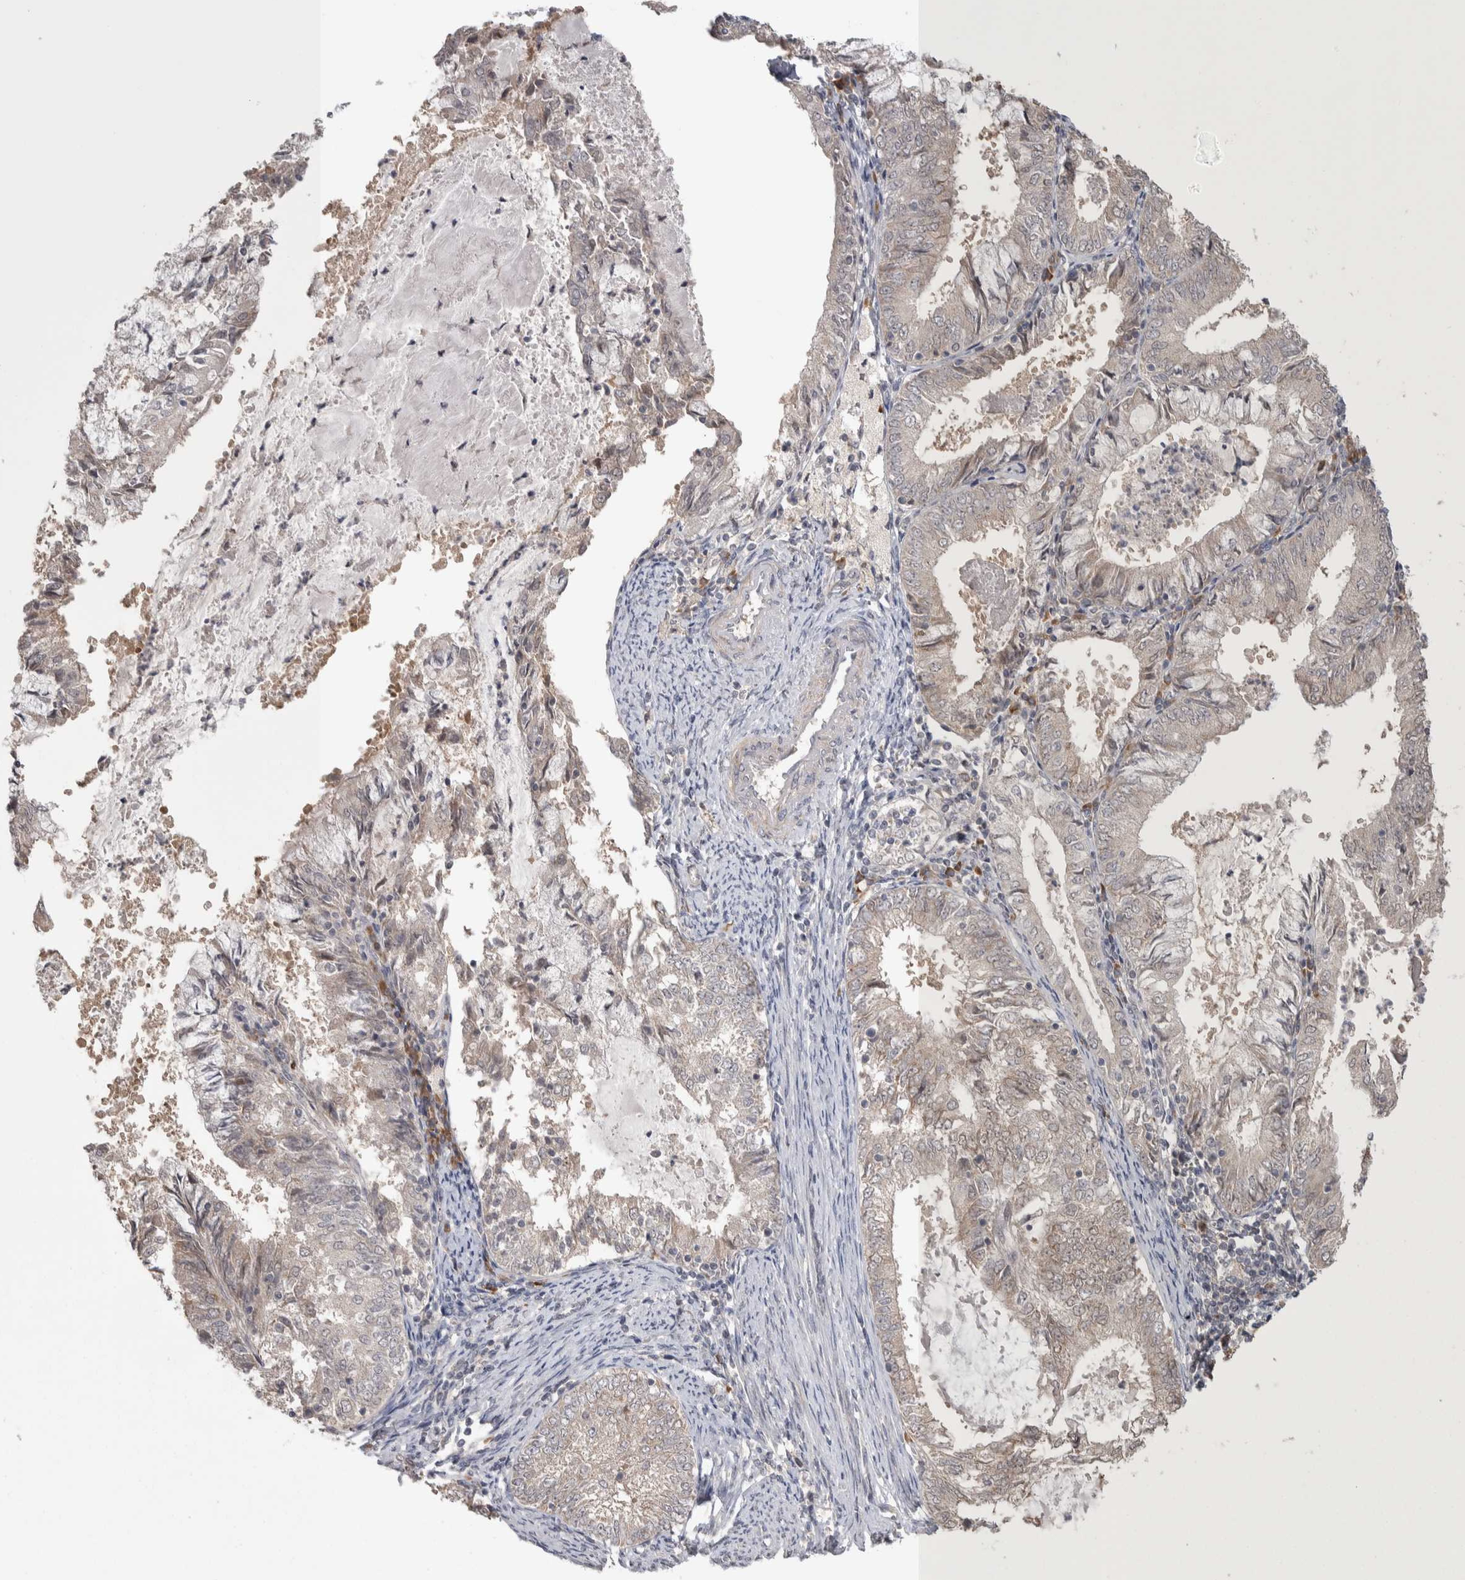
{"staining": {"intensity": "weak", "quantity": "<25%", "location": "cytoplasmic/membranous"}, "tissue": "endometrial cancer", "cell_type": "Tumor cells", "image_type": "cancer", "snomed": [{"axis": "morphology", "description": "Adenocarcinoma, NOS"}, {"axis": "topography", "description": "Endometrium"}], "caption": "Immunohistochemistry of human endometrial cancer (adenocarcinoma) exhibits no staining in tumor cells.", "gene": "CUL2", "patient": {"sex": "female", "age": 57}}